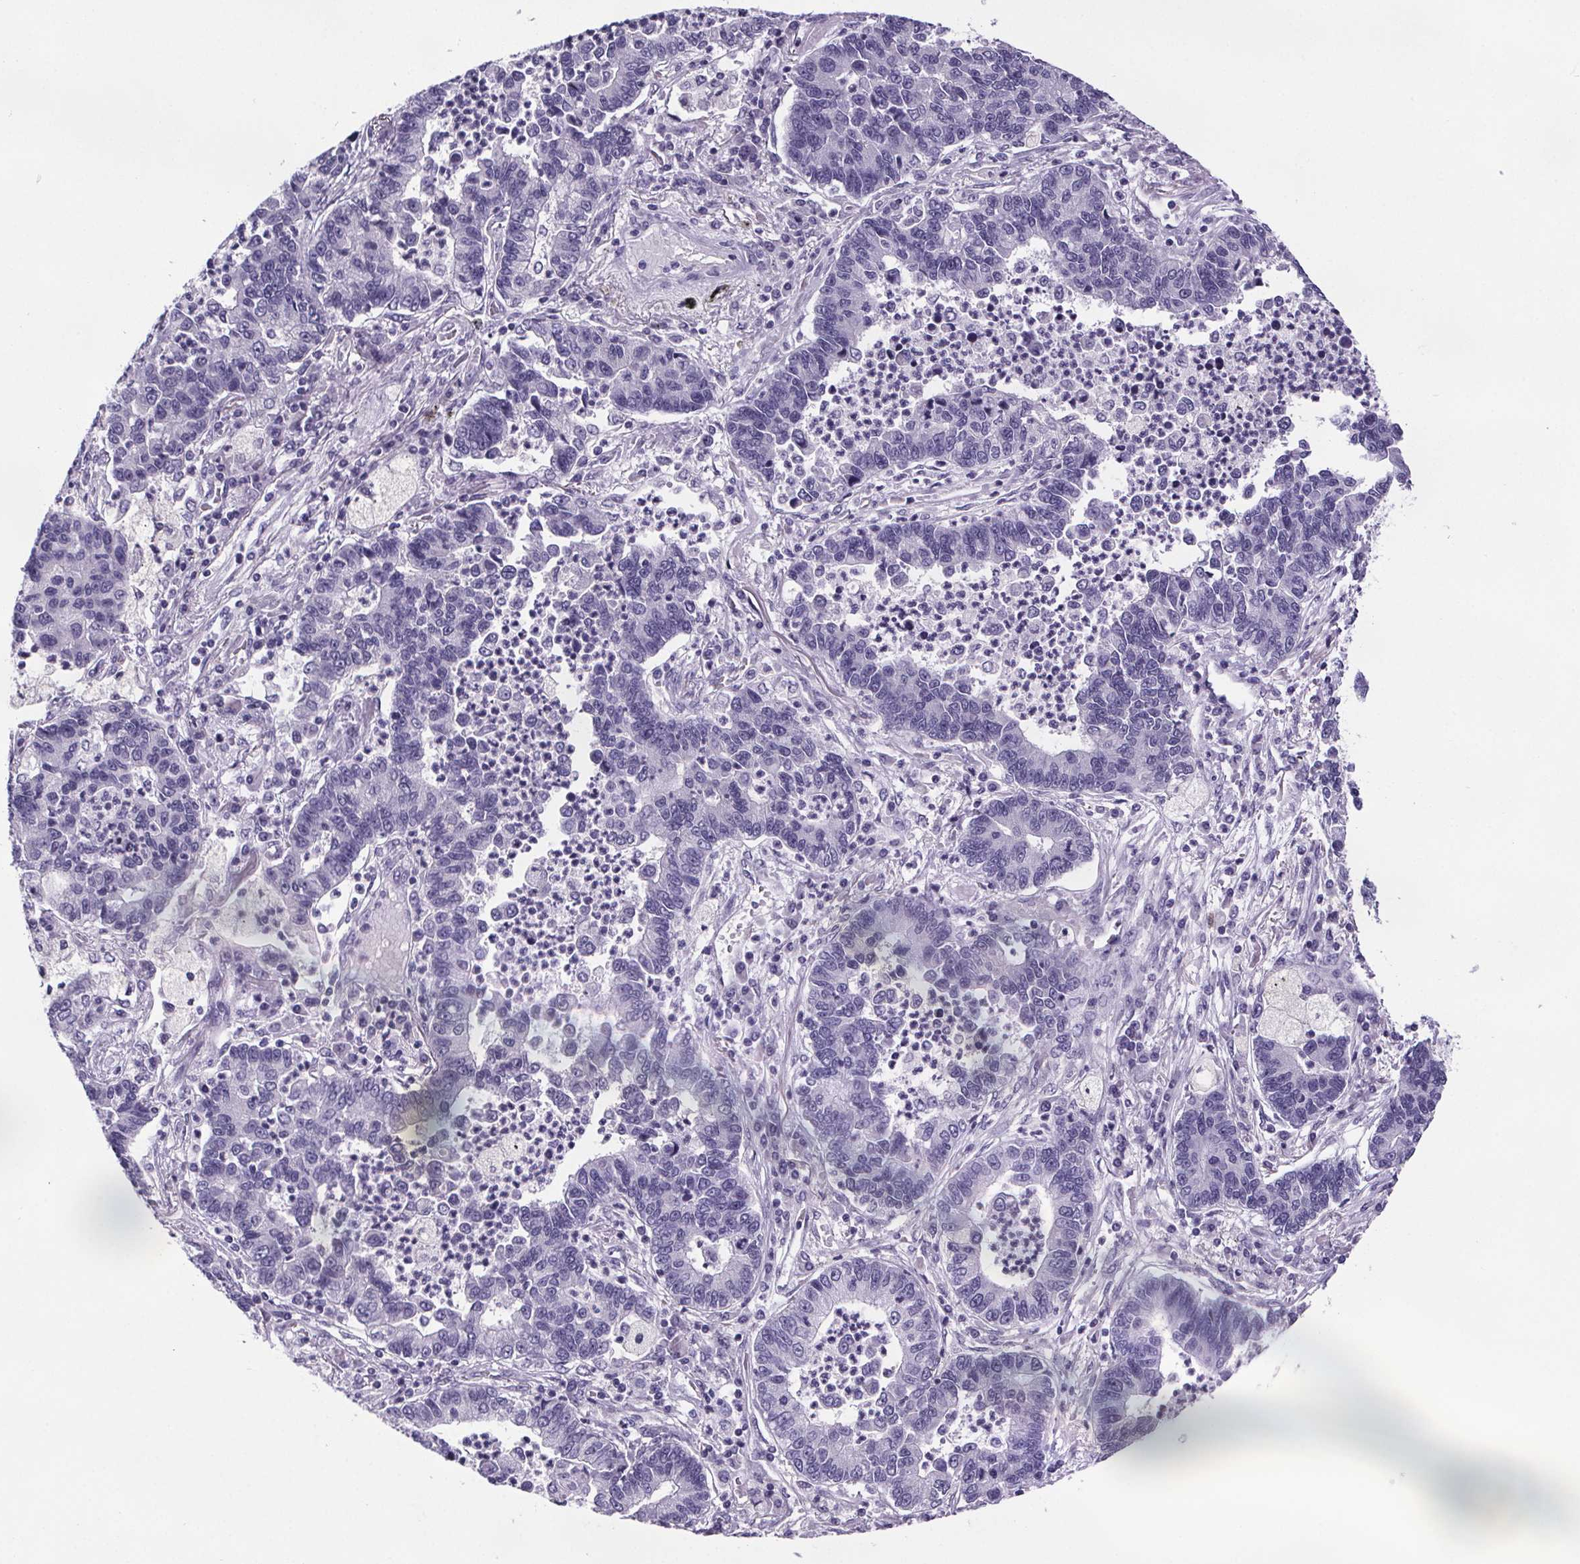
{"staining": {"intensity": "negative", "quantity": "none", "location": "none"}, "tissue": "lung cancer", "cell_type": "Tumor cells", "image_type": "cancer", "snomed": [{"axis": "morphology", "description": "Adenocarcinoma, NOS"}, {"axis": "topography", "description": "Lung"}], "caption": "Immunohistochemistry micrograph of neoplastic tissue: human lung cancer (adenocarcinoma) stained with DAB (3,3'-diaminobenzidine) reveals no significant protein positivity in tumor cells.", "gene": "CUBN", "patient": {"sex": "female", "age": 57}}